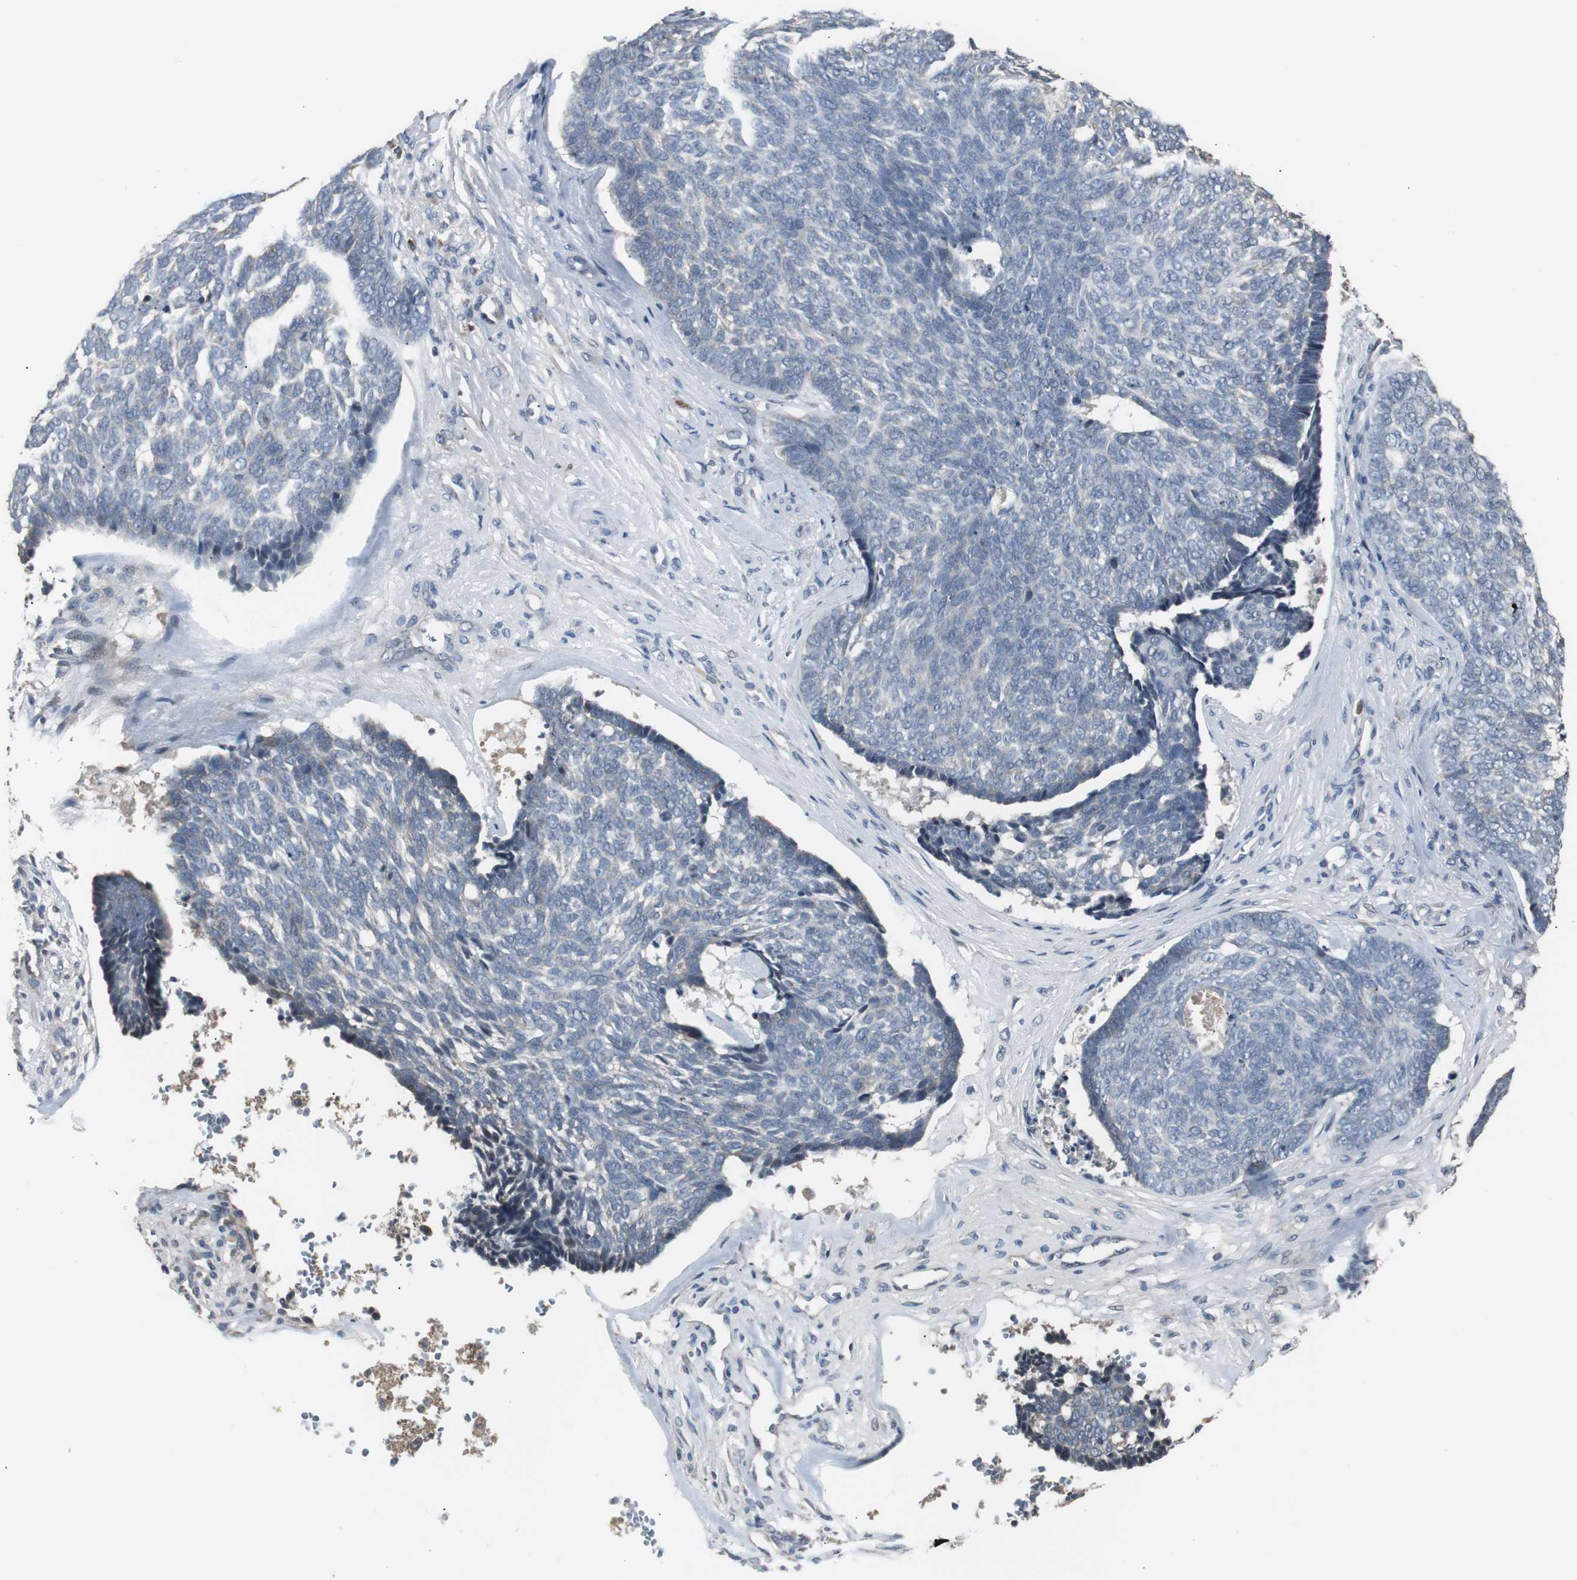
{"staining": {"intensity": "negative", "quantity": "none", "location": "none"}, "tissue": "skin cancer", "cell_type": "Tumor cells", "image_type": "cancer", "snomed": [{"axis": "morphology", "description": "Basal cell carcinoma"}, {"axis": "topography", "description": "Skin"}], "caption": "Micrograph shows no protein staining in tumor cells of skin basal cell carcinoma tissue.", "gene": "ZMPSTE24", "patient": {"sex": "male", "age": 84}}